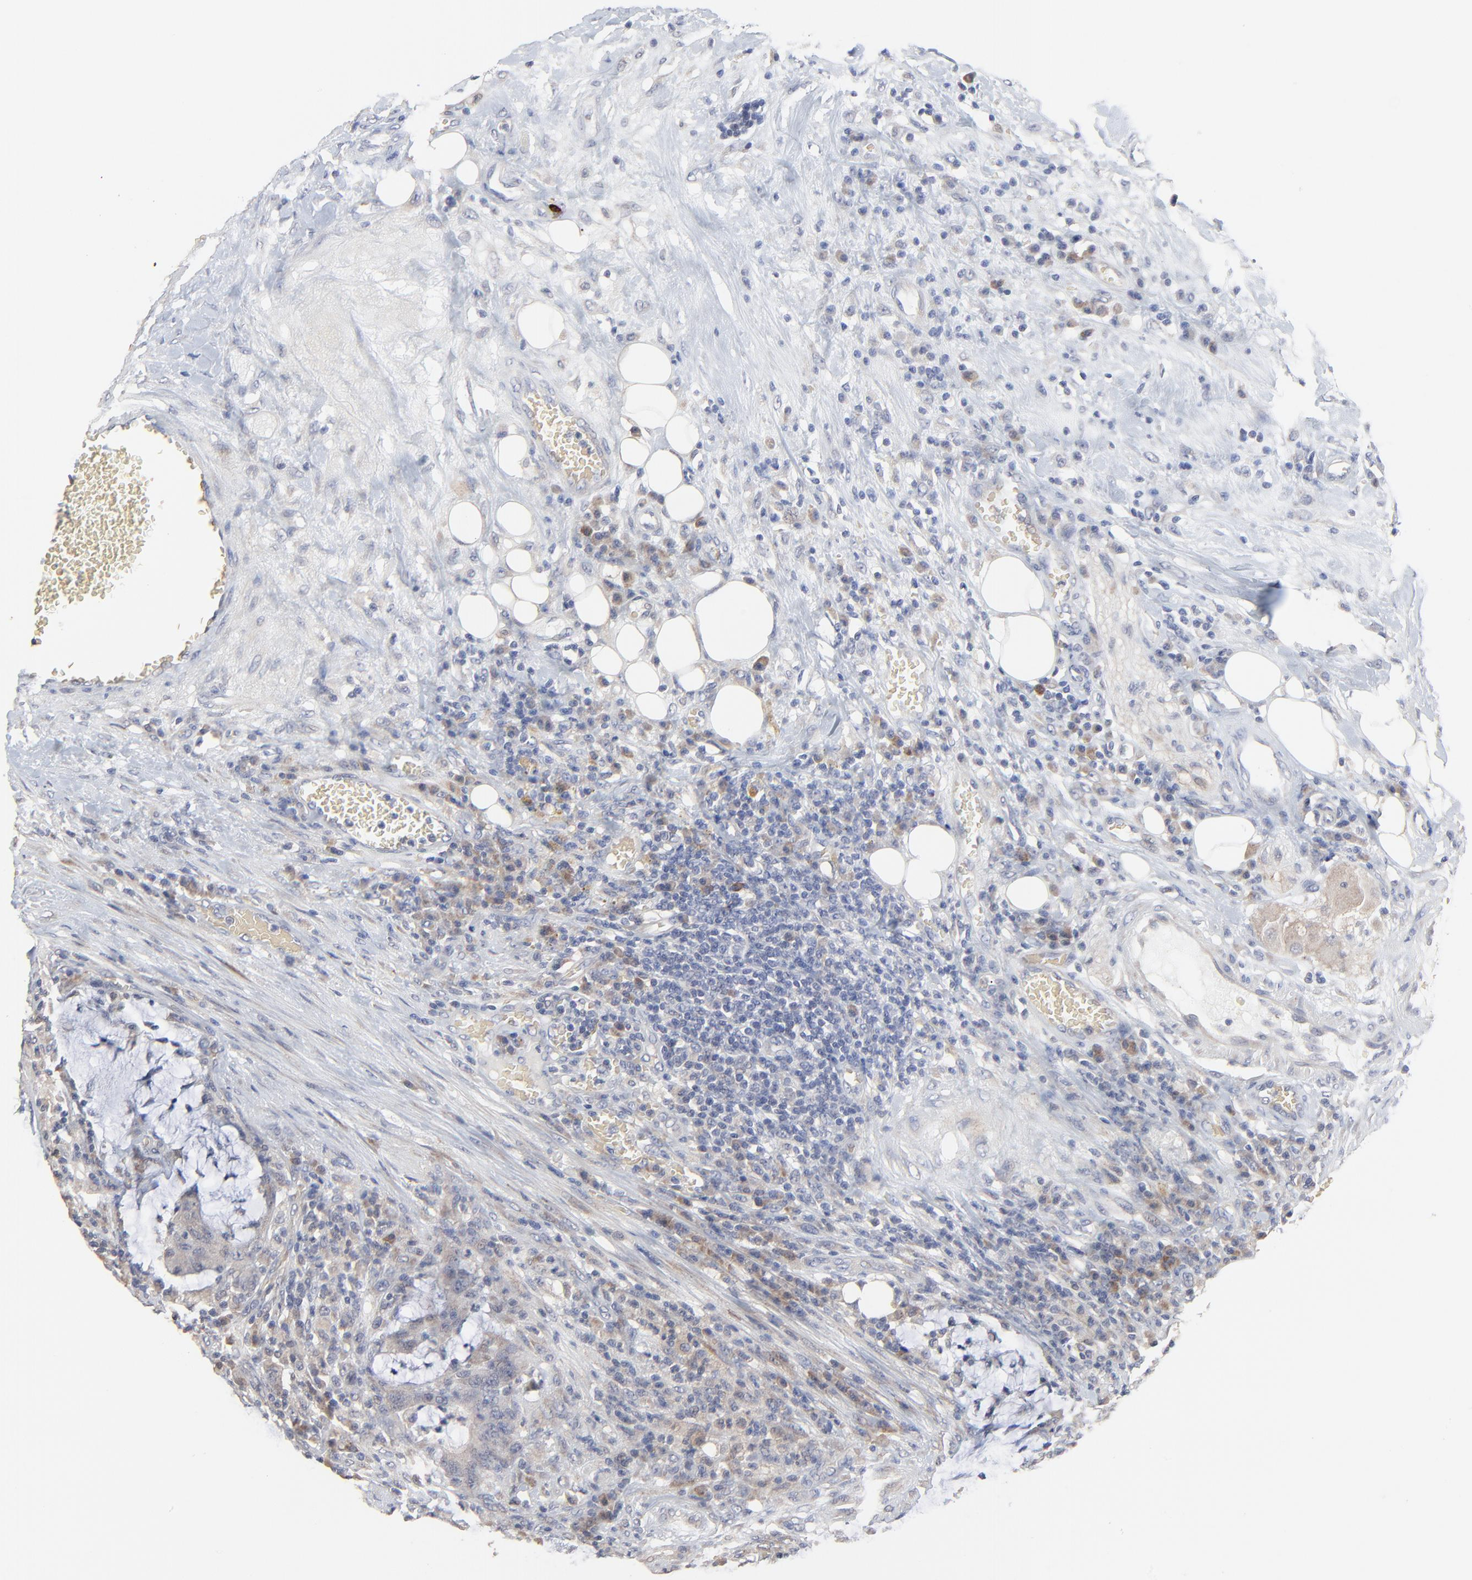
{"staining": {"intensity": "weak", "quantity": "25%-75%", "location": "cytoplasmic/membranous"}, "tissue": "colorectal cancer", "cell_type": "Tumor cells", "image_type": "cancer", "snomed": [{"axis": "morphology", "description": "Adenocarcinoma, NOS"}, {"axis": "topography", "description": "Colon"}], "caption": "The image shows staining of colorectal cancer, revealing weak cytoplasmic/membranous protein expression (brown color) within tumor cells. The staining was performed using DAB, with brown indicating positive protein expression. Nuclei are stained blue with hematoxylin.", "gene": "FANCB", "patient": {"sex": "male", "age": 54}}